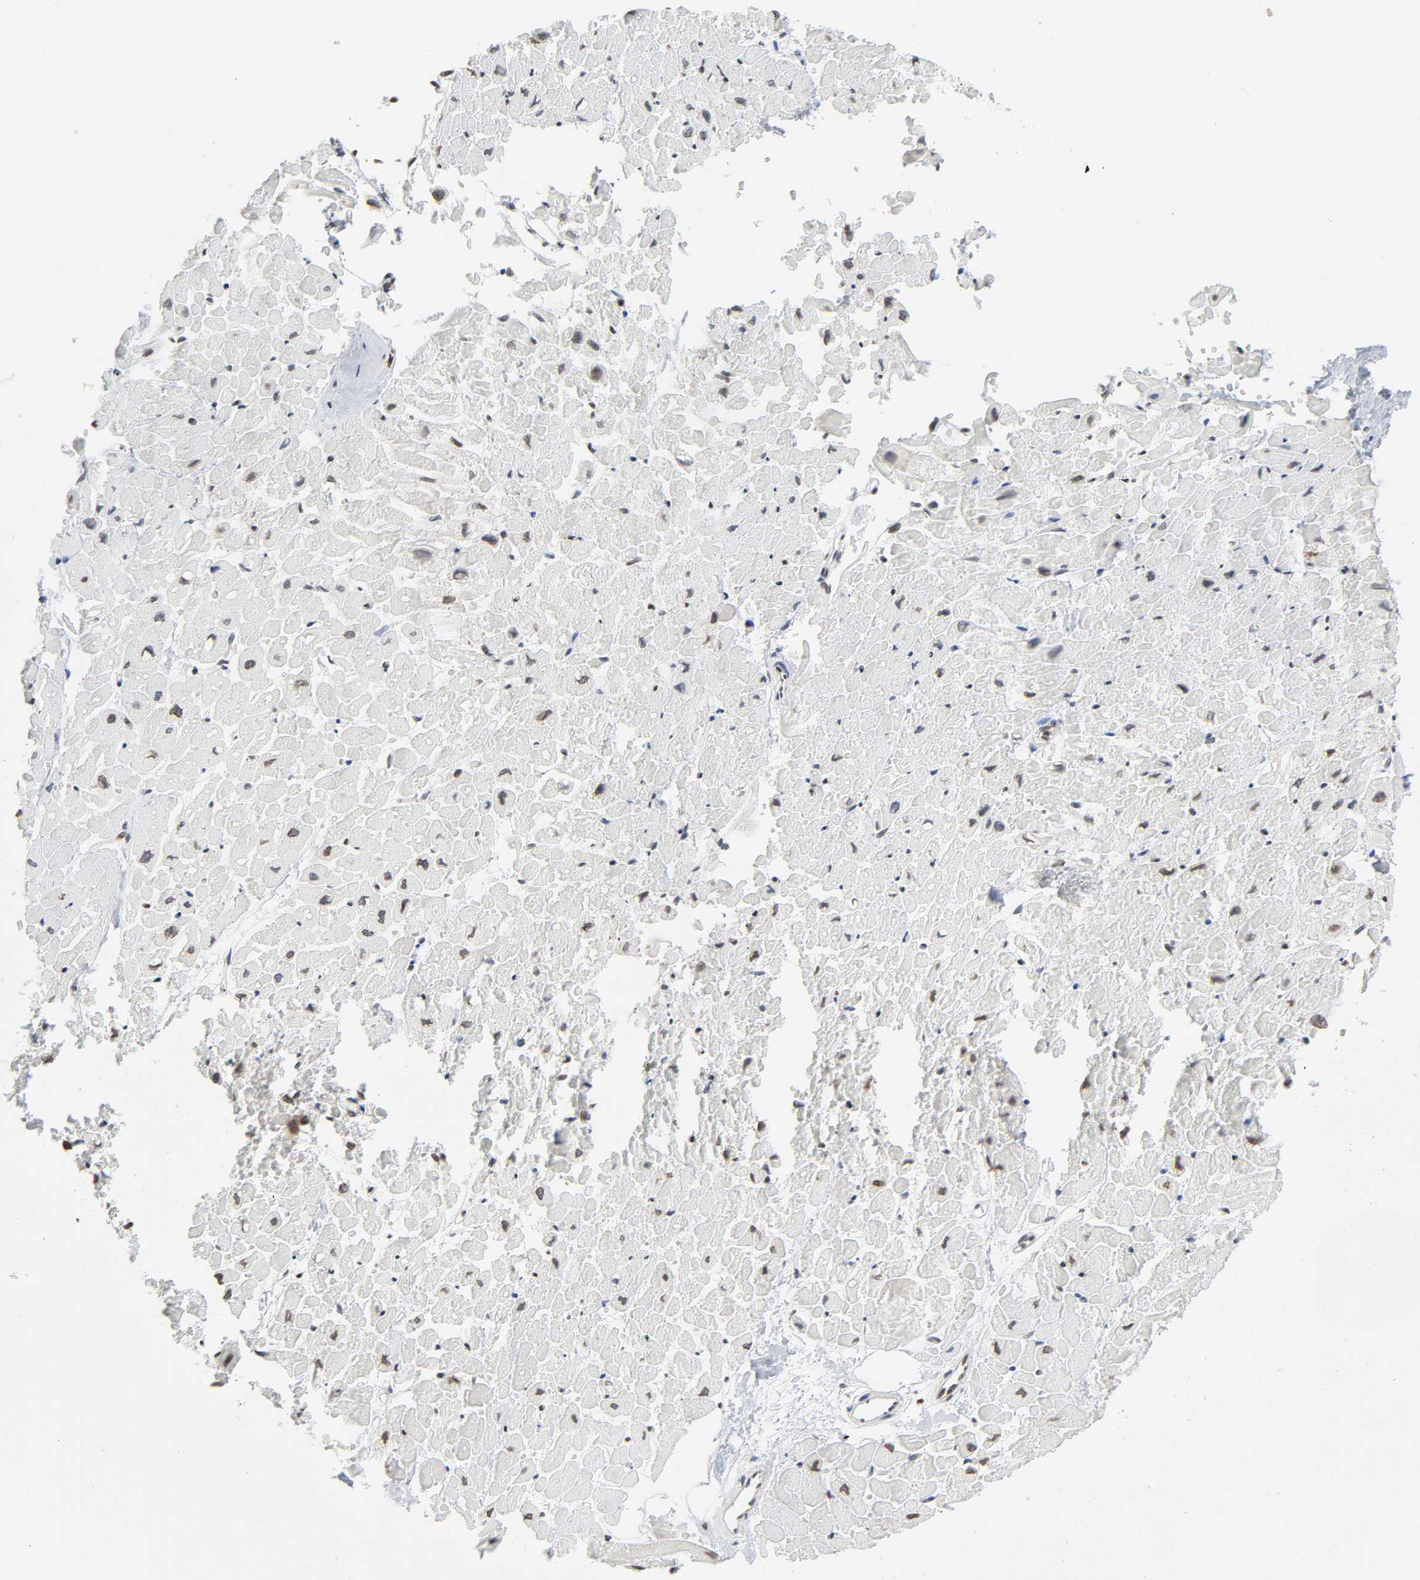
{"staining": {"intensity": "moderate", "quantity": ">75%", "location": "nuclear"}, "tissue": "heart muscle", "cell_type": "Cardiomyocytes", "image_type": "normal", "snomed": [{"axis": "morphology", "description": "Normal tissue, NOS"}, {"axis": "topography", "description": "Heart"}], "caption": "This micrograph demonstrates immunohistochemistry (IHC) staining of benign human heart muscle, with medium moderate nuclear staining in approximately >75% of cardiomyocytes.", "gene": "SUMO1", "patient": {"sex": "male", "age": 45}}